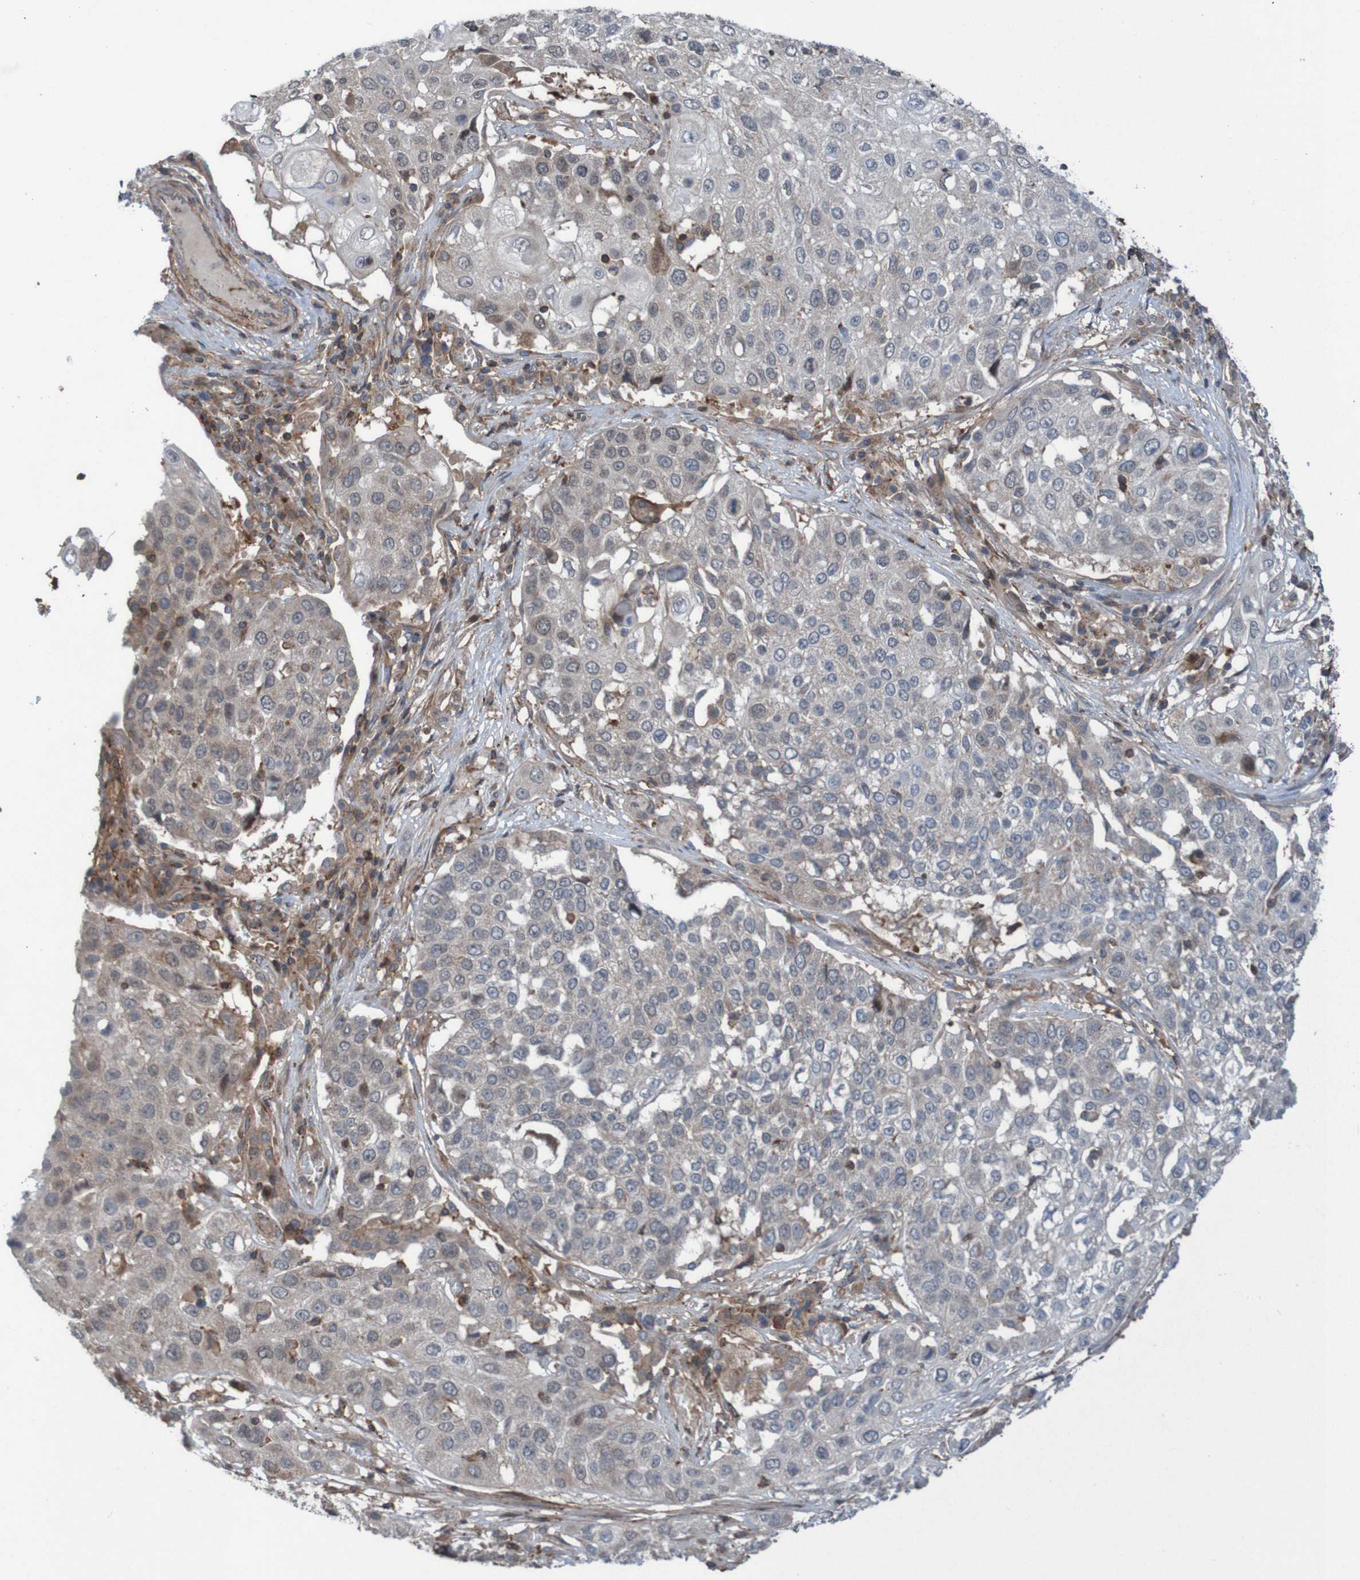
{"staining": {"intensity": "weak", "quantity": ">75%", "location": "cytoplasmic/membranous,nuclear"}, "tissue": "lung cancer", "cell_type": "Tumor cells", "image_type": "cancer", "snomed": [{"axis": "morphology", "description": "Squamous cell carcinoma, NOS"}, {"axis": "topography", "description": "Lung"}], "caption": "An image showing weak cytoplasmic/membranous and nuclear staining in about >75% of tumor cells in lung squamous cell carcinoma, as visualized by brown immunohistochemical staining.", "gene": "PDGFB", "patient": {"sex": "male", "age": 71}}